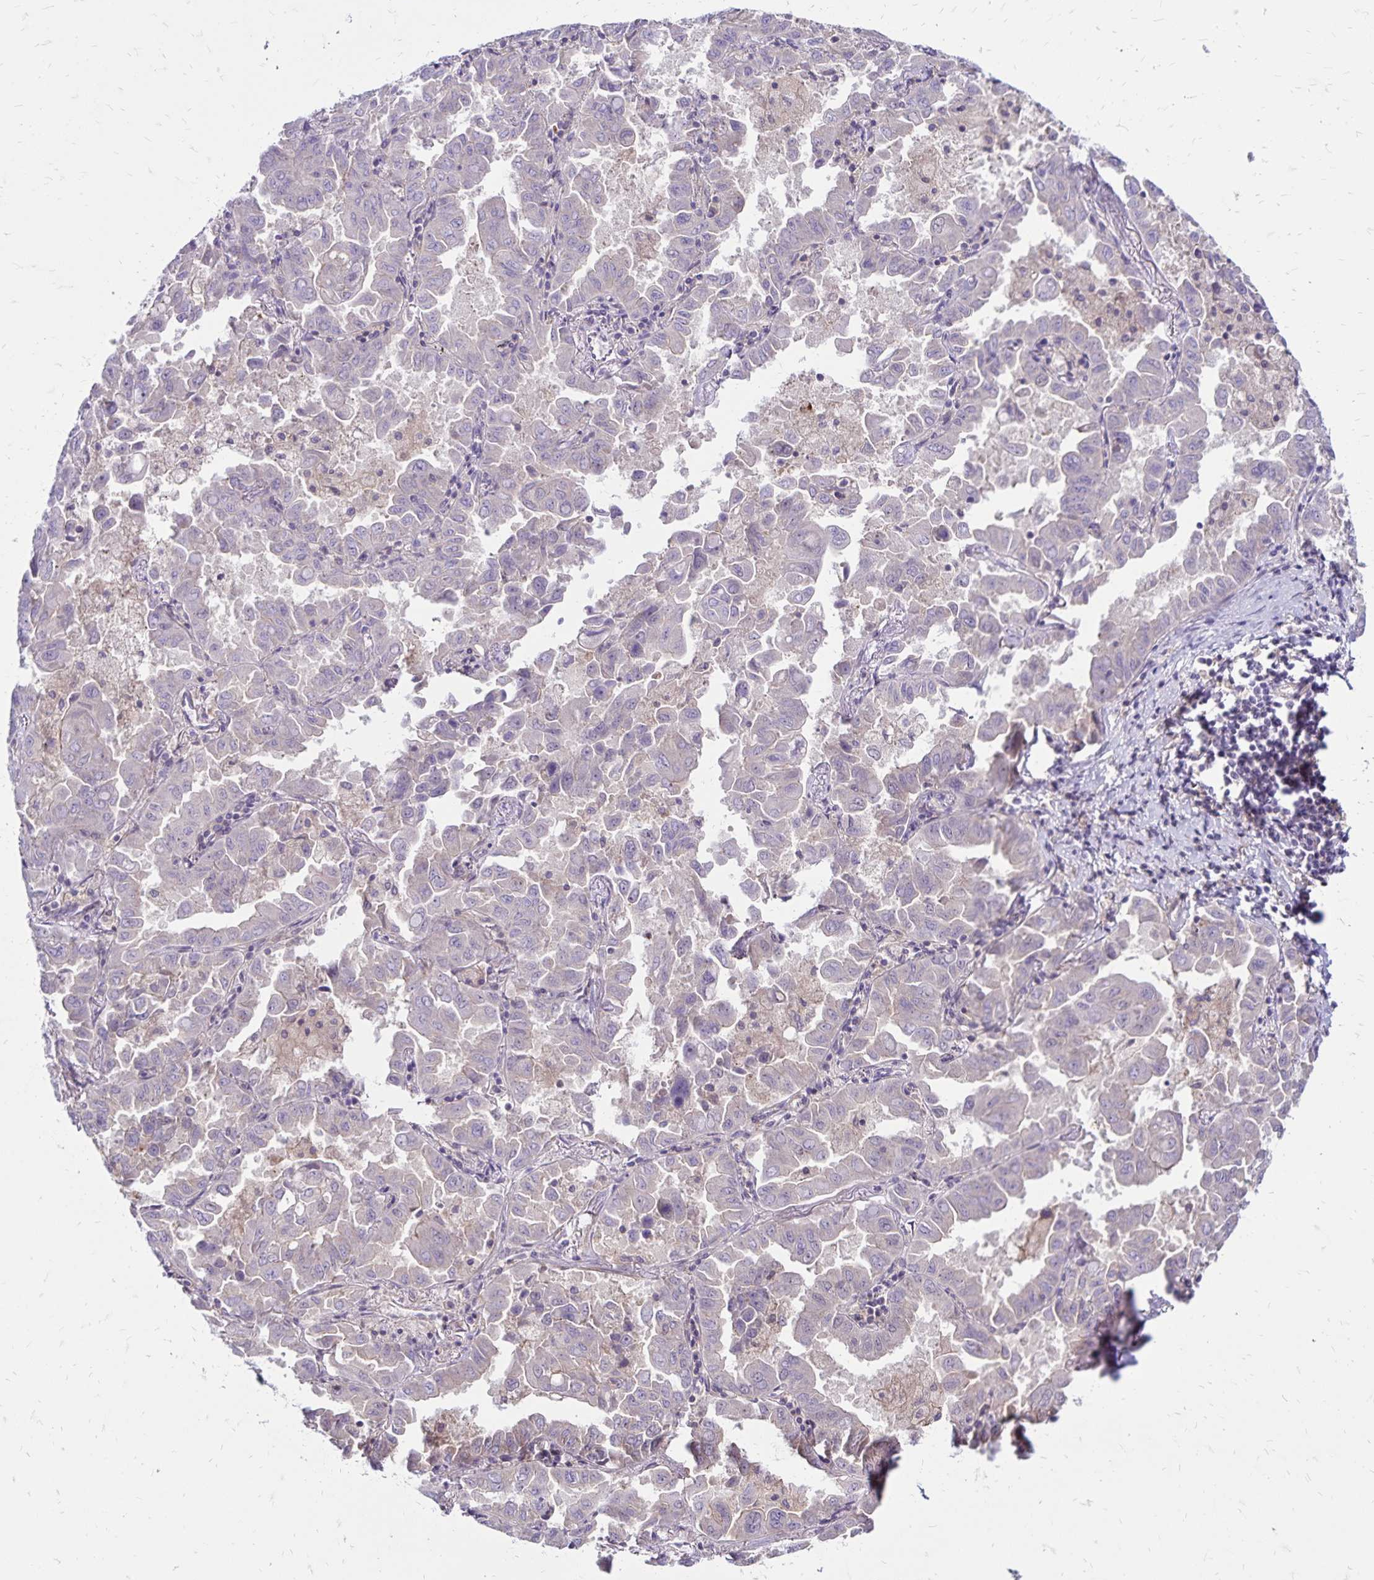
{"staining": {"intensity": "negative", "quantity": "none", "location": "none"}, "tissue": "lung cancer", "cell_type": "Tumor cells", "image_type": "cancer", "snomed": [{"axis": "morphology", "description": "Adenocarcinoma, NOS"}, {"axis": "topography", "description": "Lung"}], "caption": "This image is of lung cancer stained with IHC to label a protein in brown with the nuclei are counter-stained blue. There is no staining in tumor cells.", "gene": "FSD1", "patient": {"sex": "male", "age": 64}}